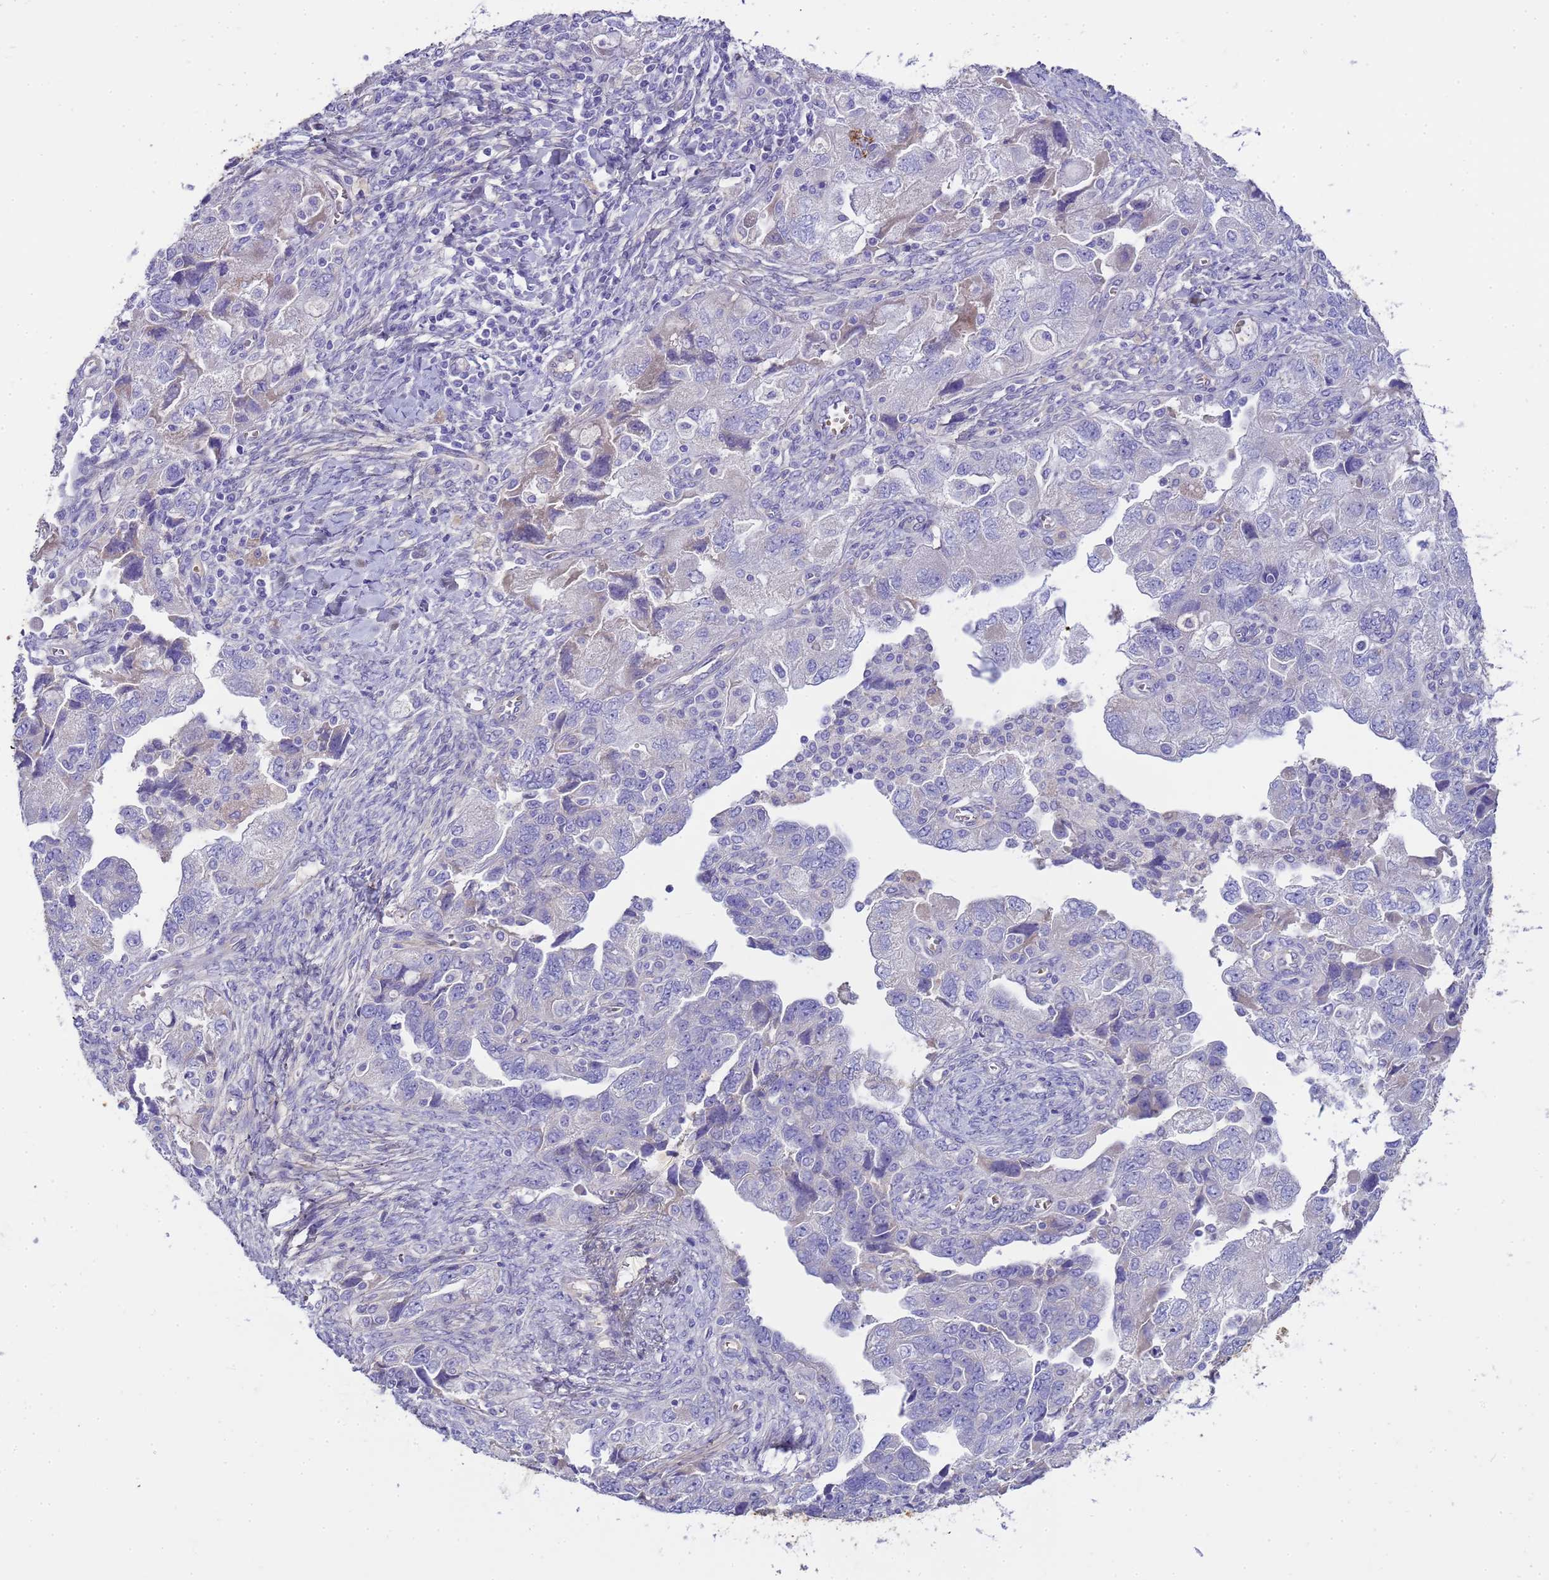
{"staining": {"intensity": "negative", "quantity": "none", "location": "none"}, "tissue": "ovarian cancer", "cell_type": "Tumor cells", "image_type": "cancer", "snomed": [{"axis": "morphology", "description": "Carcinoma, NOS"}, {"axis": "morphology", "description": "Cystadenocarcinoma, serous, NOS"}, {"axis": "topography", "description": "Ovary"}], "caption": "A high-resolution photomicrograph shows immunohistochemistry staining of ovarian carcinoma, which shows no significant positivity in tumor cells.", "gene": "RIPPLY2", "patient": {"sex": "female", "age": 69}}